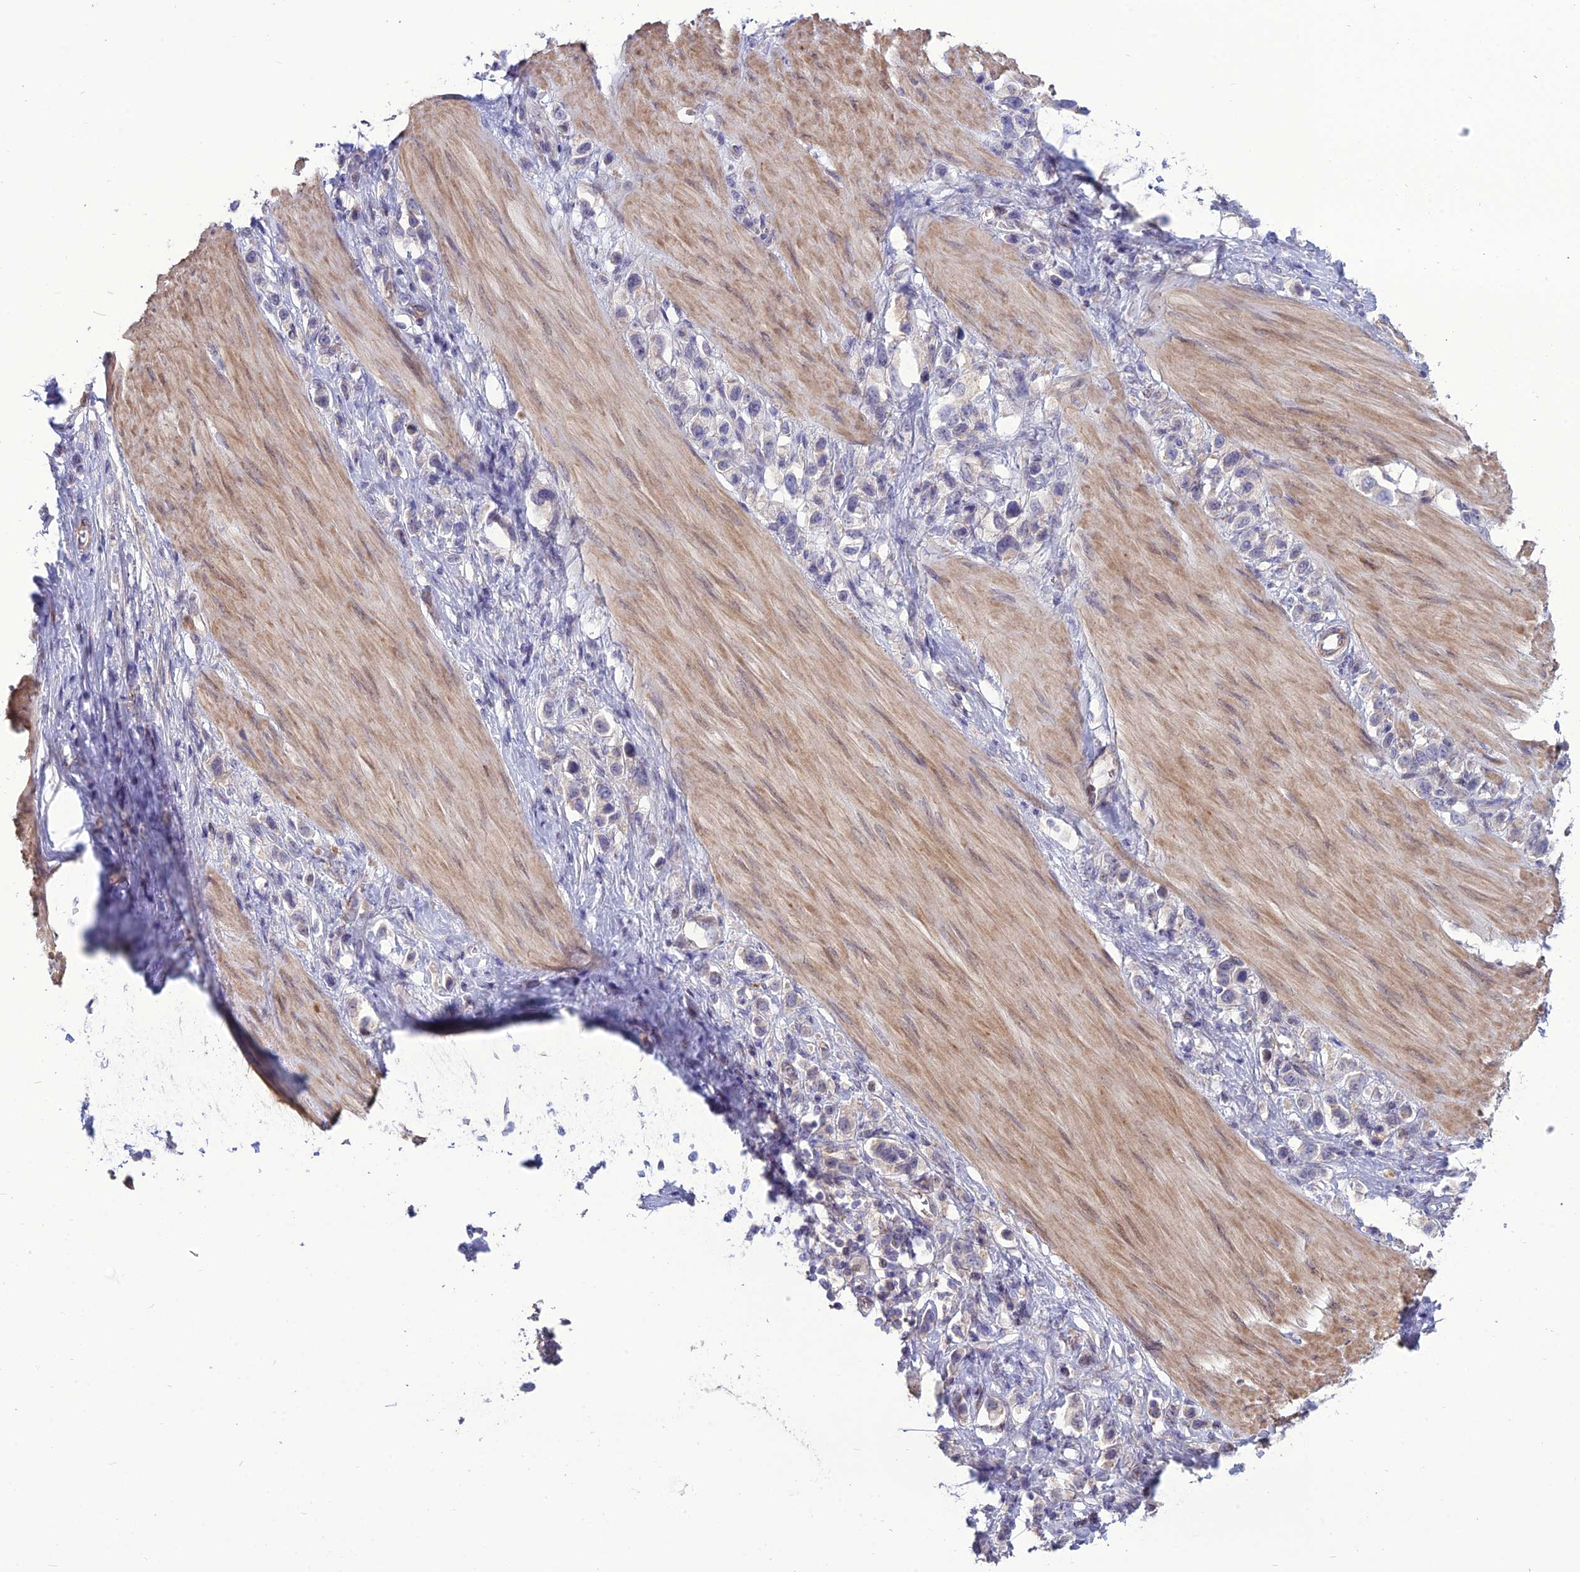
{"staining": {"intensity": "negative", "quantity": "none", "location": "none"}, "tissue": "stomach cancer", "cell_type": "Tumor cells", "image_type": "cancer", "snomed": [{"axis": "morphology", "description": "Adenocarcinoma, NOS"}, {"axis": "topography", "description": "Stomach"}], "caption": "The photomicrograph exhibits no significant staining in tumor cells of stomach adenocarcinoma.", "gene": "TSPYL2", "patient": {"sex": "female", "age": 65}}